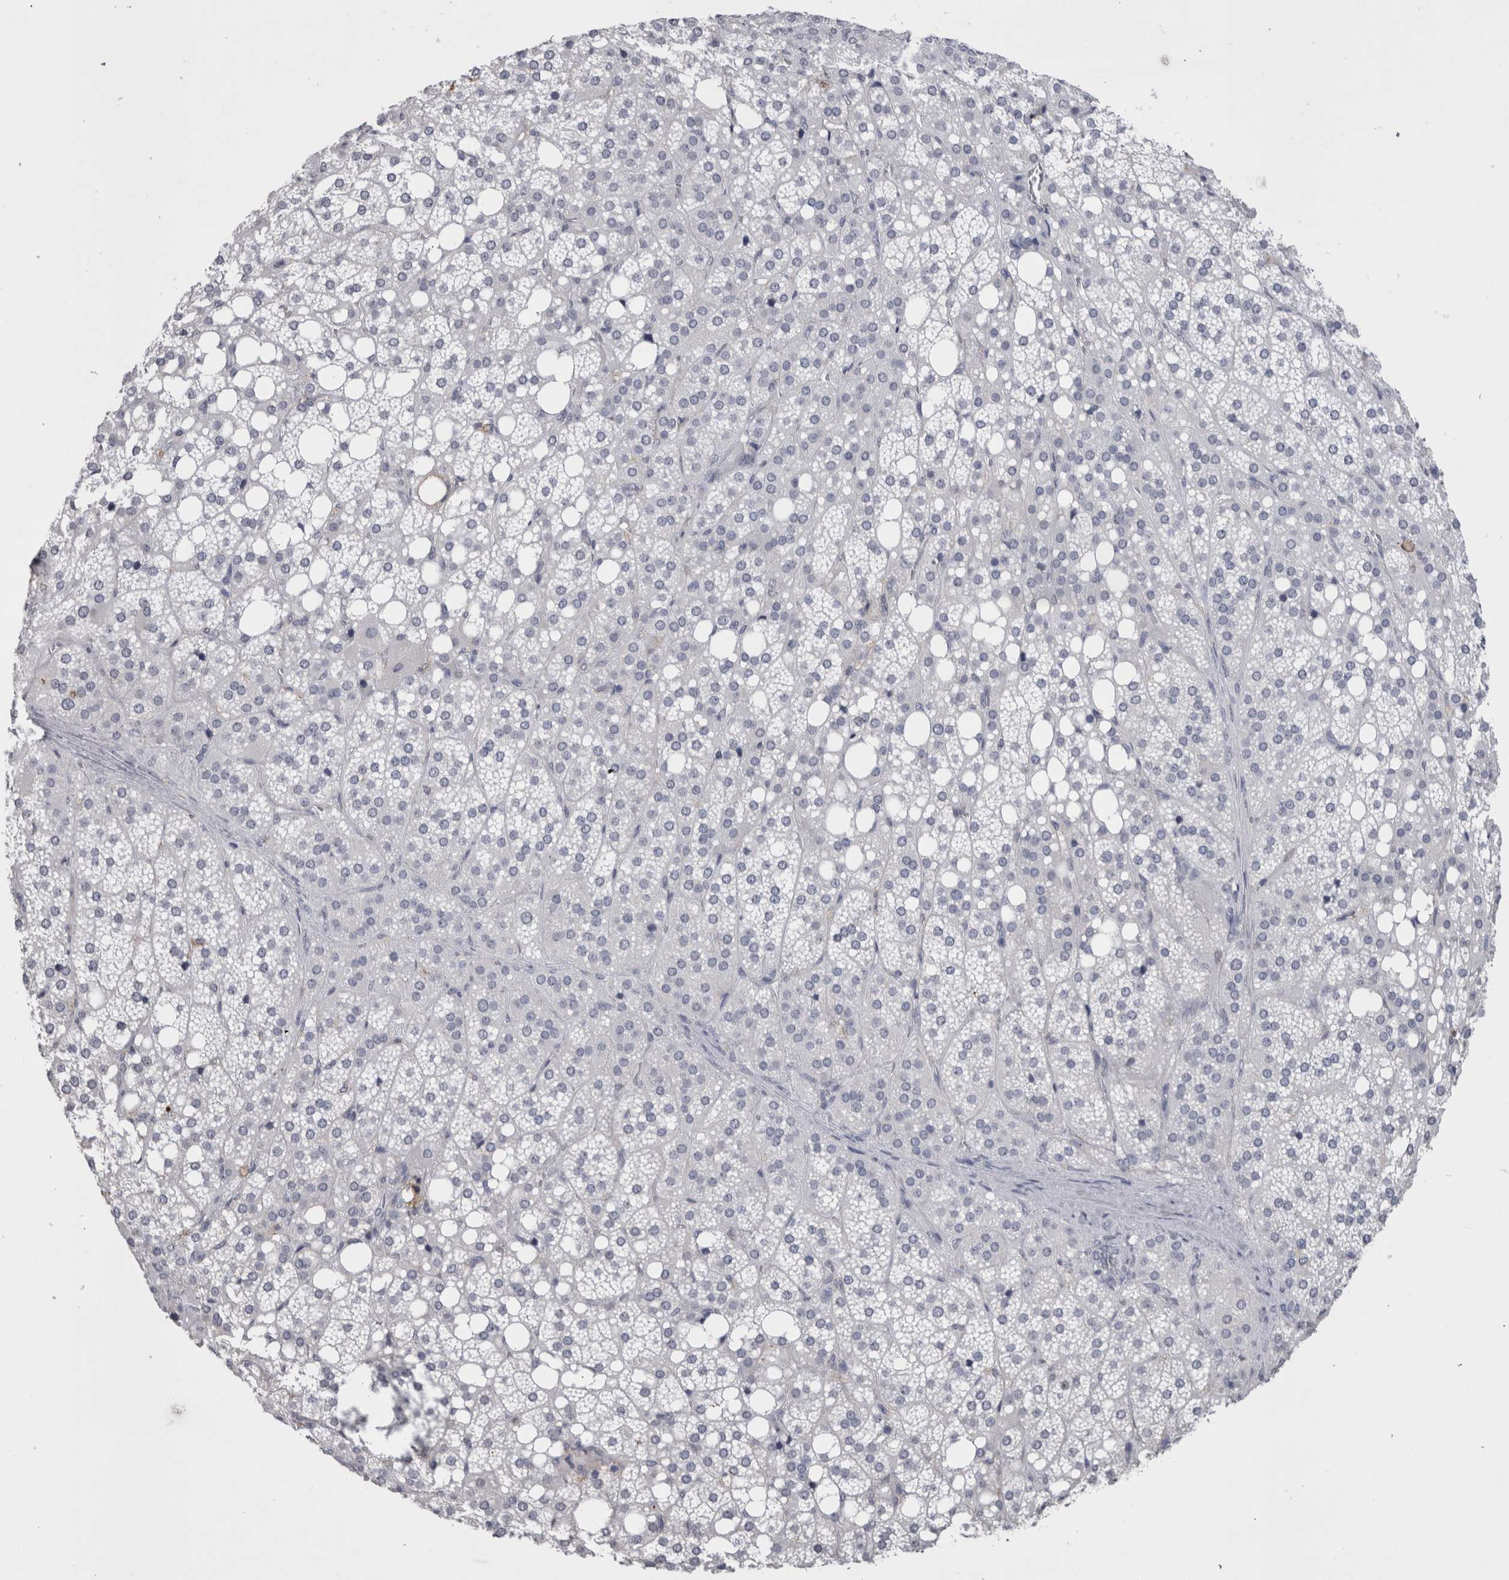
{"staining": {"intensity": "negative", "quantity": "none", "location": "none"}, "tissue": "adrenal gland", "cell_type": "Glandular cells", "image_type": "normal", "snomed": [{"axis": "morphology", "description": "Normal tissue, NOS"}, {"axis": "topography", "description": "Adrenal gland"}], "caption": "Immunohistochemistry histopathology image of unremarkable adrenal gland: human adrenal gland stained with DAB (3,3'-diaminobenzidine) displays no significant protein expression in glandular cells.", "gene": "PAX5", "patient": {"sex": "female", "age": 59}}